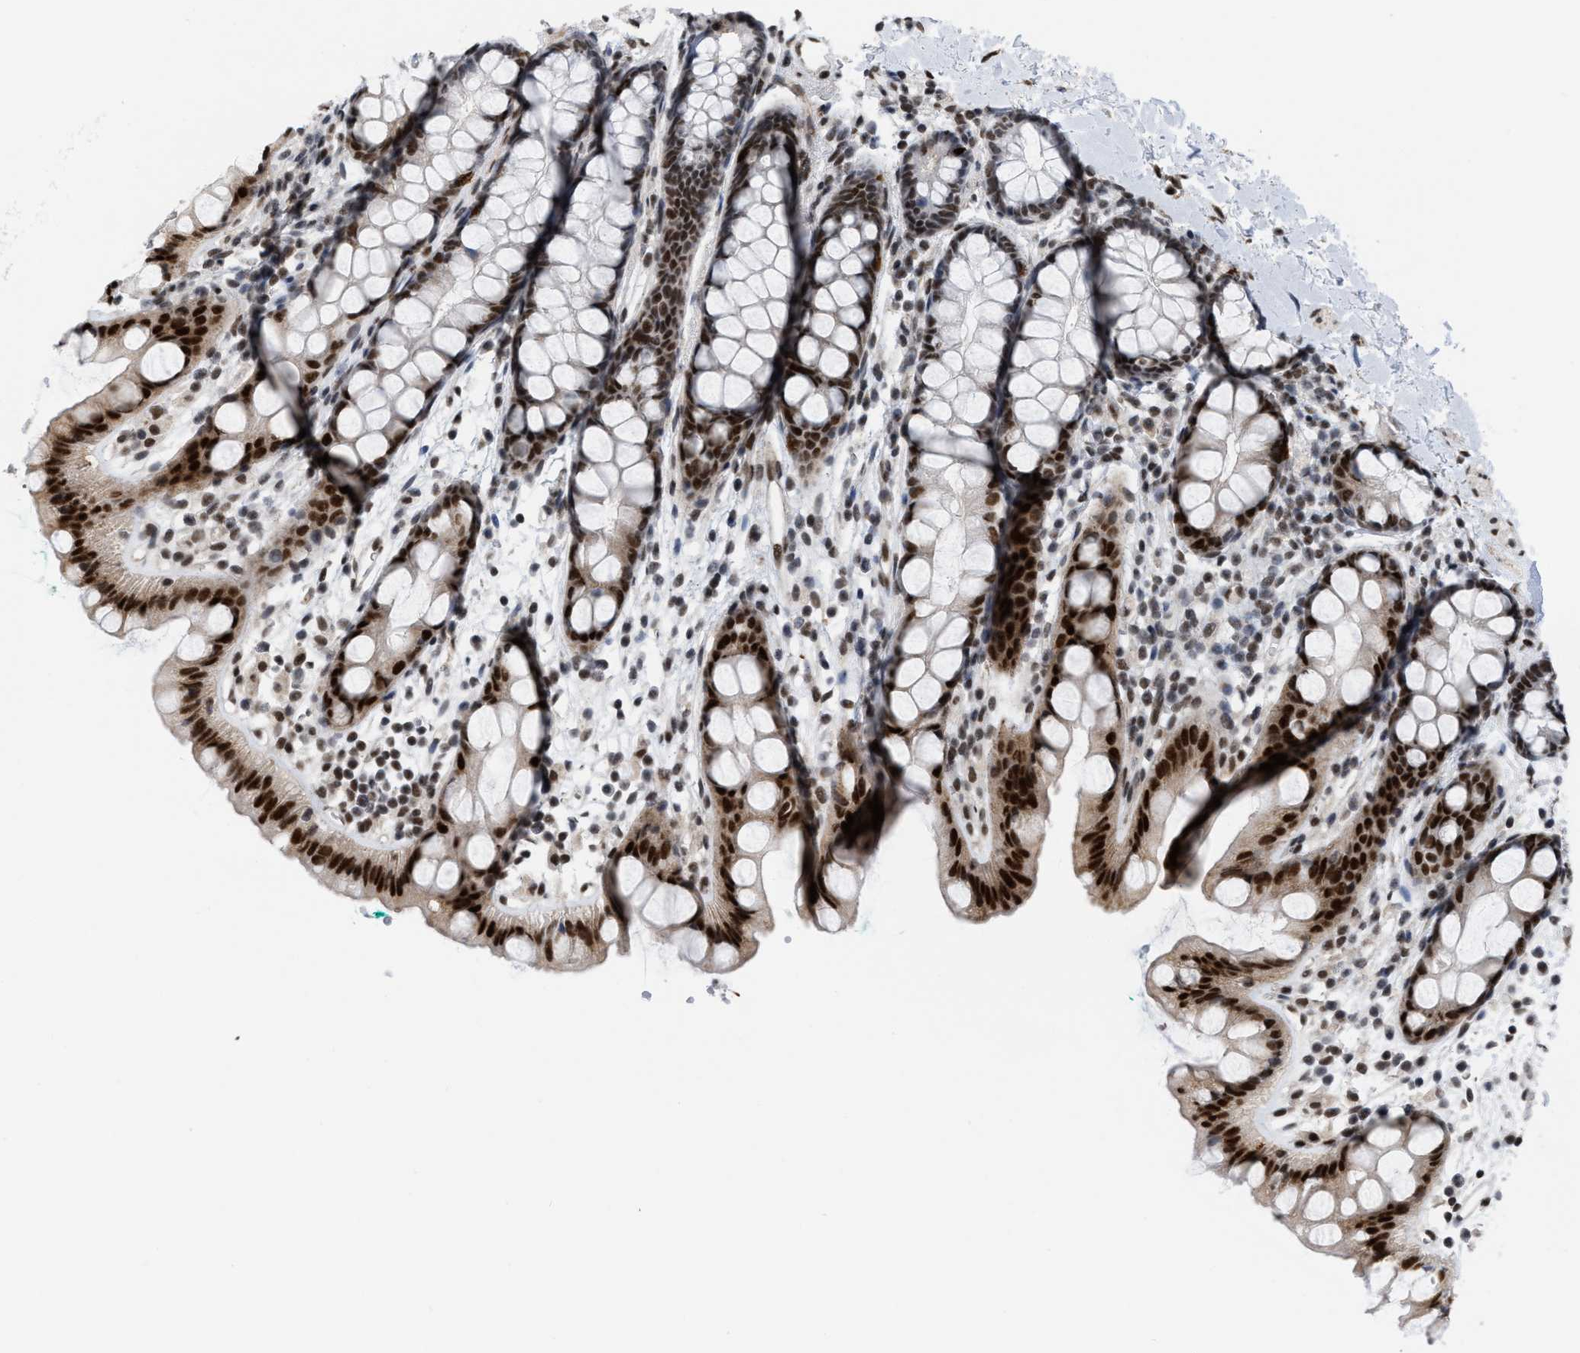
{"staining": {"intensity": "strong", "quantity": ">75%", "location": "nuclear"}, "tissue": "rectum", "cell_type": "Glandular cells", "image_type": "normal", "snomed": [{"axis": "morphology", "description": "Normal tissue, NOS"}, {"axis": "topography", "description": "Rectum"}], "caption": "DAB (3,3'-diaminobenzidine) immunohistochemical staining of benign rectum reveals strong nuclear protein positivity in about >75% of glandular cells. Using DAB (3,3'-diaminobenzidine) (brown) and hematoxylin (blue) stains, captured at high magnification using brightfield microscopy.", "gene": "MIER1", "patient": {"sex": "female", "age": 65}}